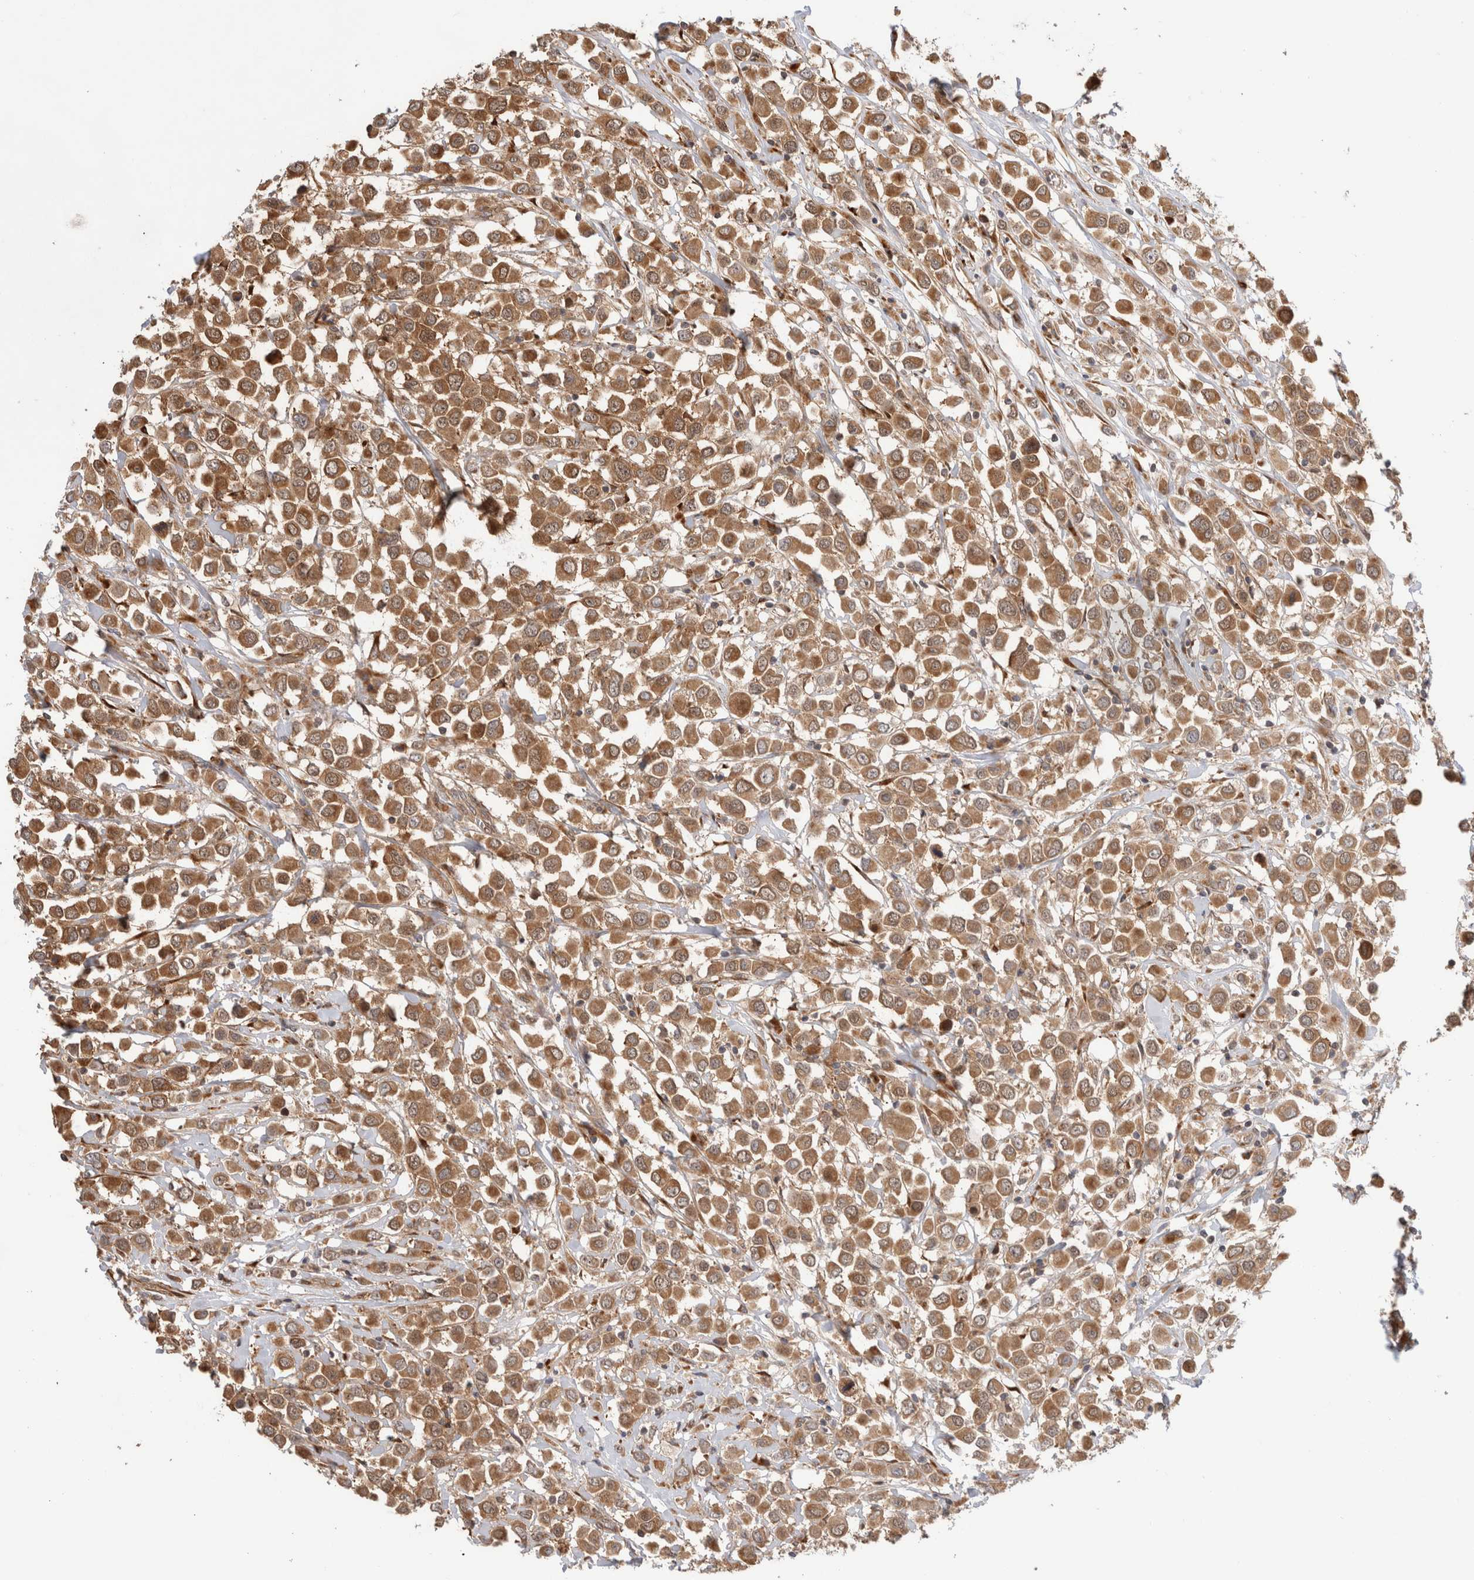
{"staining": {"intensity": "moderate", "quantity": ">75%", "location": "cytoplasmic/membranous"}, "tissue": "breast cancer", "cell_type": "Tumor cells", "image_type": "cancer", "snomed": [{"axis": "morphology", "description": "Duct carcinoma"}, {"axis": "topography", "description": "Breast"}], "caption": "Human breast infiltrating ductal carcinoma stained with a protein marker displays moderate staining in tumor cells.", "gene": "ACTL9", "patient": {"sex": "female", "age": 61}}